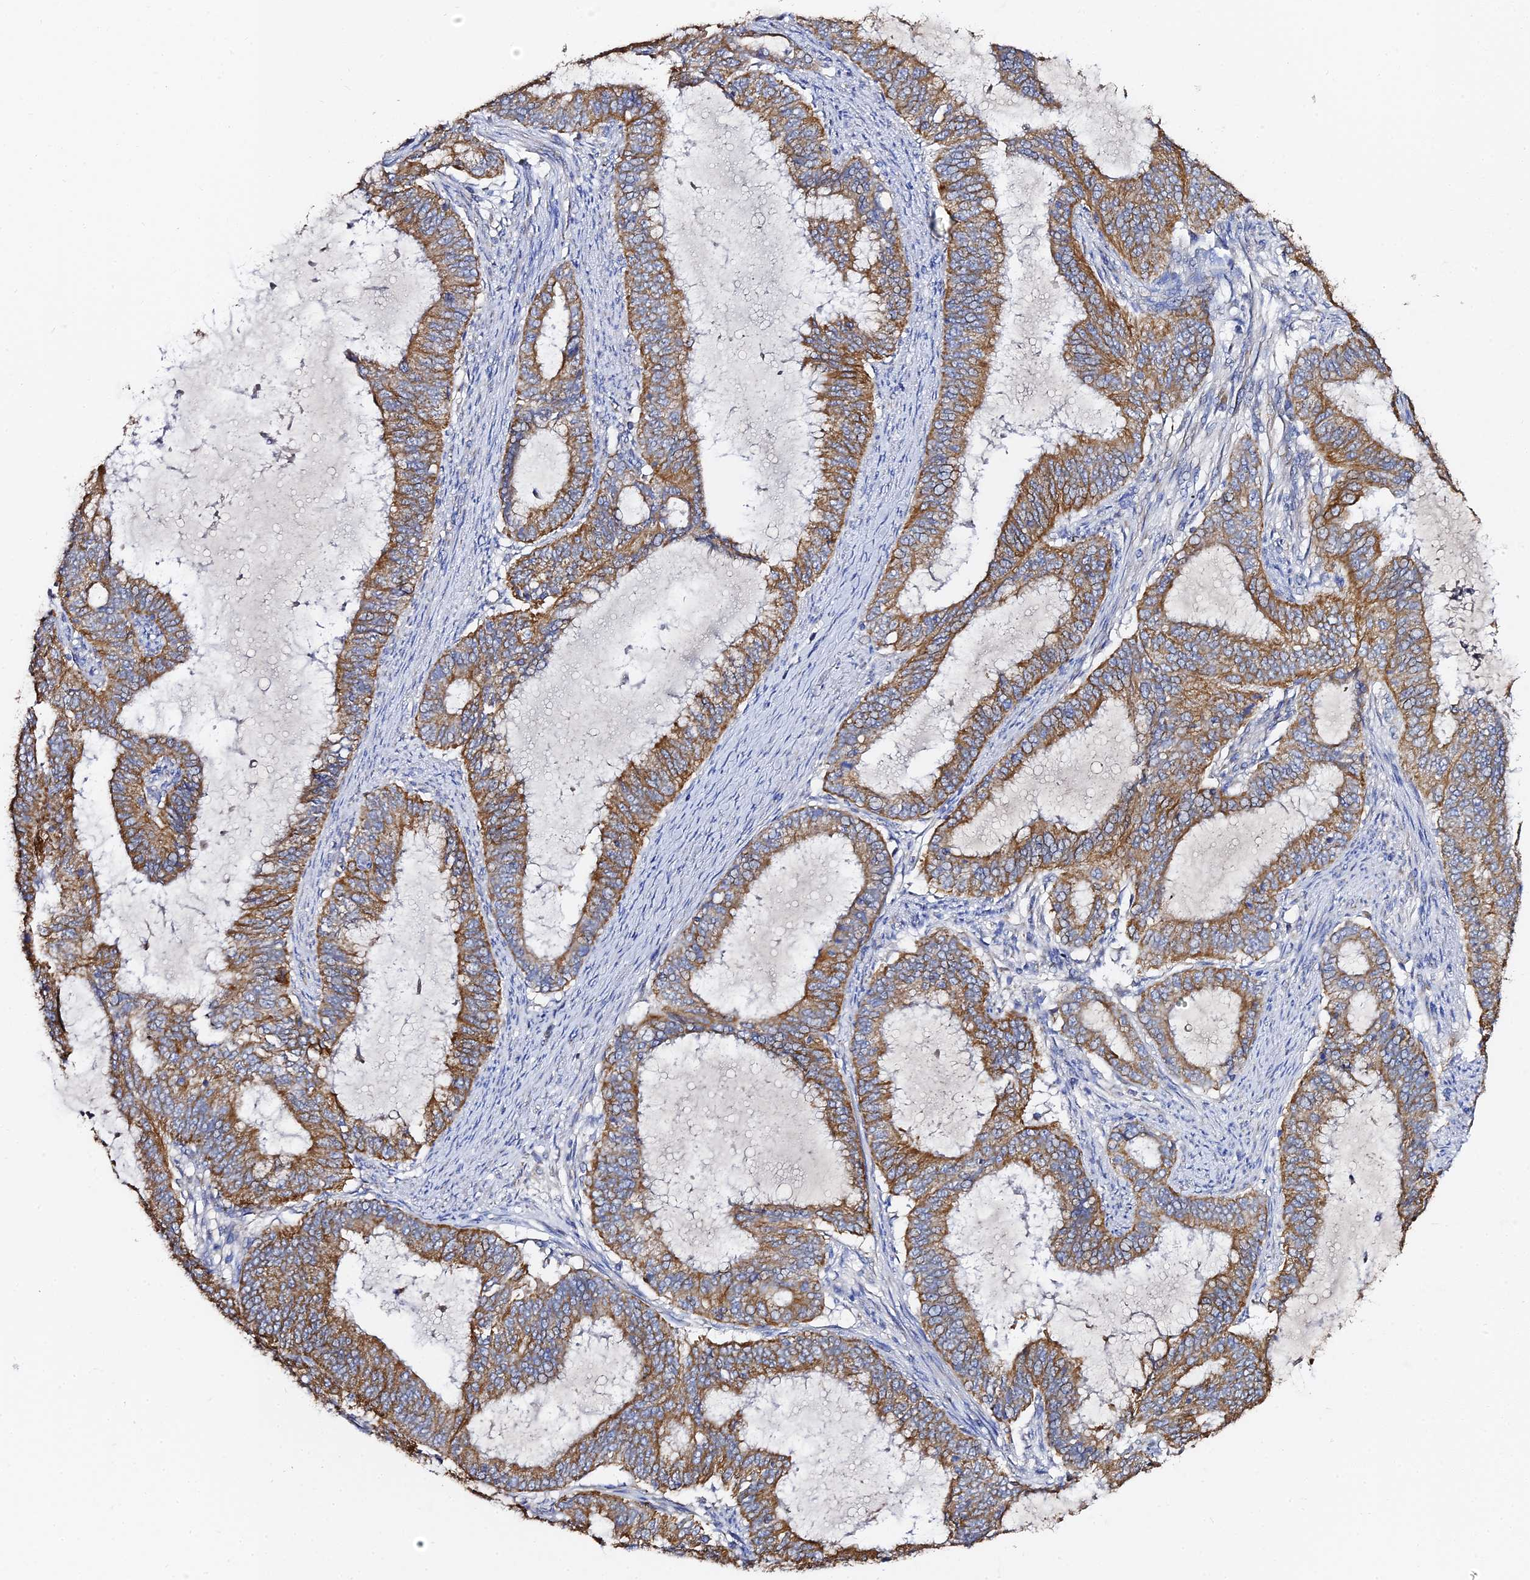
{"staining": {"intensity": "moderate", "quantity": ">75%", "location": "cytoplasmic/membranous"}, "tissue": "endometrial cancer", "cell_type": "Tumor cells", "image_type": "cancer", "snomed": [{"axis": "morphology", "description": "Adenocarcinoma, NOS"}, {"axis": "topography", "description": "Endometrium"}], "caption": "Tumor cells show moderate cytoplasmic/membranous staining in about >75% of cells in adenocarcinoma (endometrial).", "gene": "ZXDA", "patient": {"sex": "female", "age": 51}}